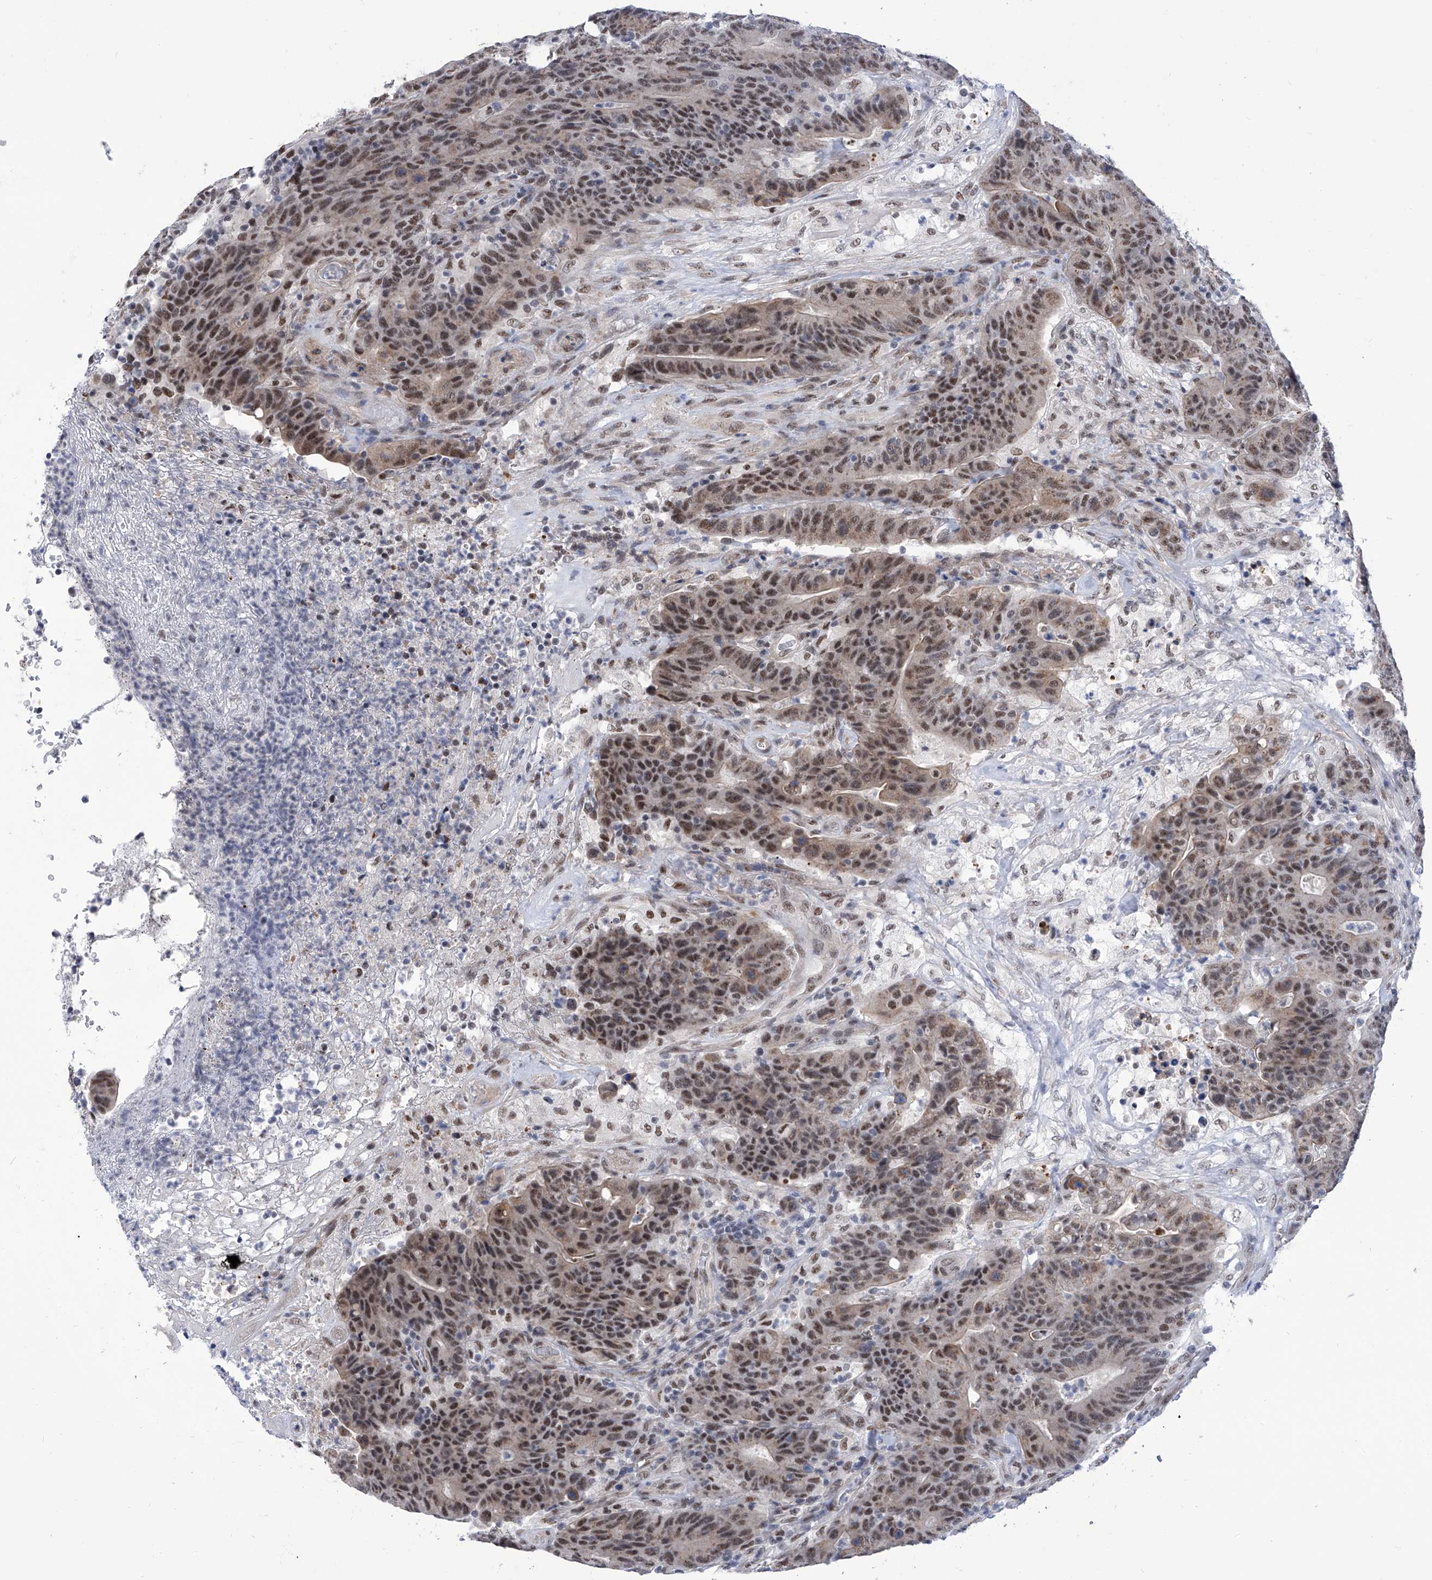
{"staining": {"intensity": "moderate", "quantity": ">75%", "location": "nuclear"}, "tissue": "colorectal cancer", "cell_type": "Tumor cells", "image_type": "cancer", "snomed": [{"axis": "morphology", "description": "Normal tissue, NOS"}, {"axis": "morphology", "description": "Adenocarcinoma, NOS"}, {"axis": "topography", "description": "Colon"}], "caption": "IHC photomicrograph of neoplastic tissue: human colorectal cancer stained using IHC displays medium levels of moderate protein expression localized specifically in the nuclear of tumor cells, appearing as a nuclear brown color.", "gene": "SART1", "patient": {"sex": "female", "age": 75}}